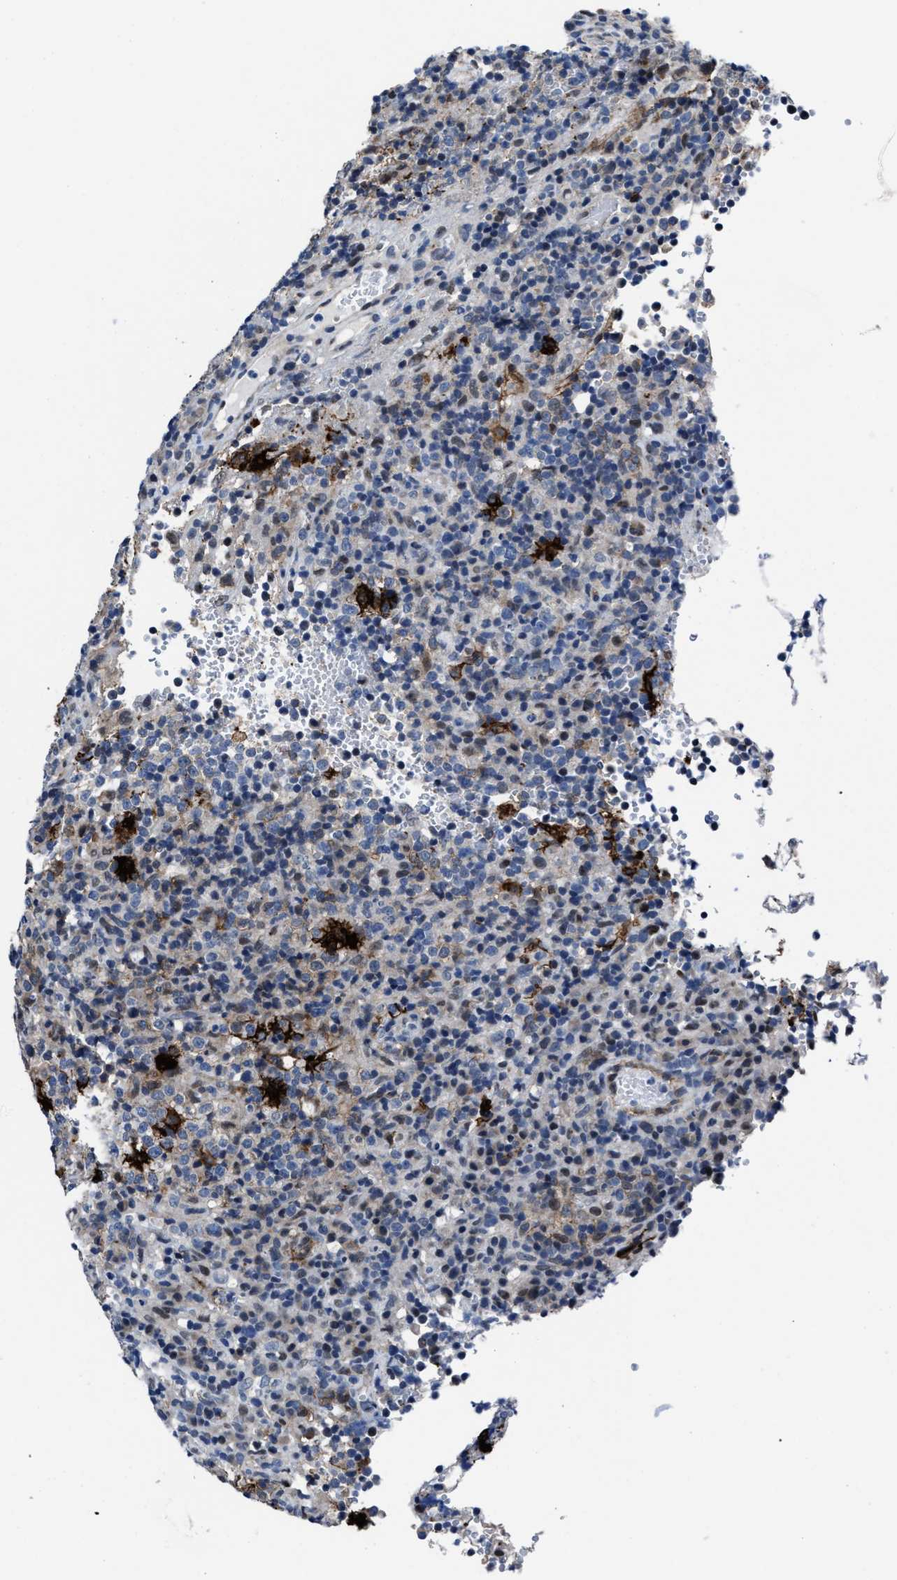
{"staining": {"intensity": "negative", "quantity": "none", "location": "none"}, "tissue": "lymphoma", "cell_type": "Tumor cells", "image_type": "cancer", "snomed": [{"axis": "morphology", "description": "Malignant lymphoma, non-Hodgkin's type, High grade"}, {"axis": "topography", "description": "Lymph node"}], "caption": "DAB immunohistochemical staining of lymphoma displays no significant positivity in tumor cells.", "gene": "MARCKSL1", "patient": {"sex": "female", "age": 76}}